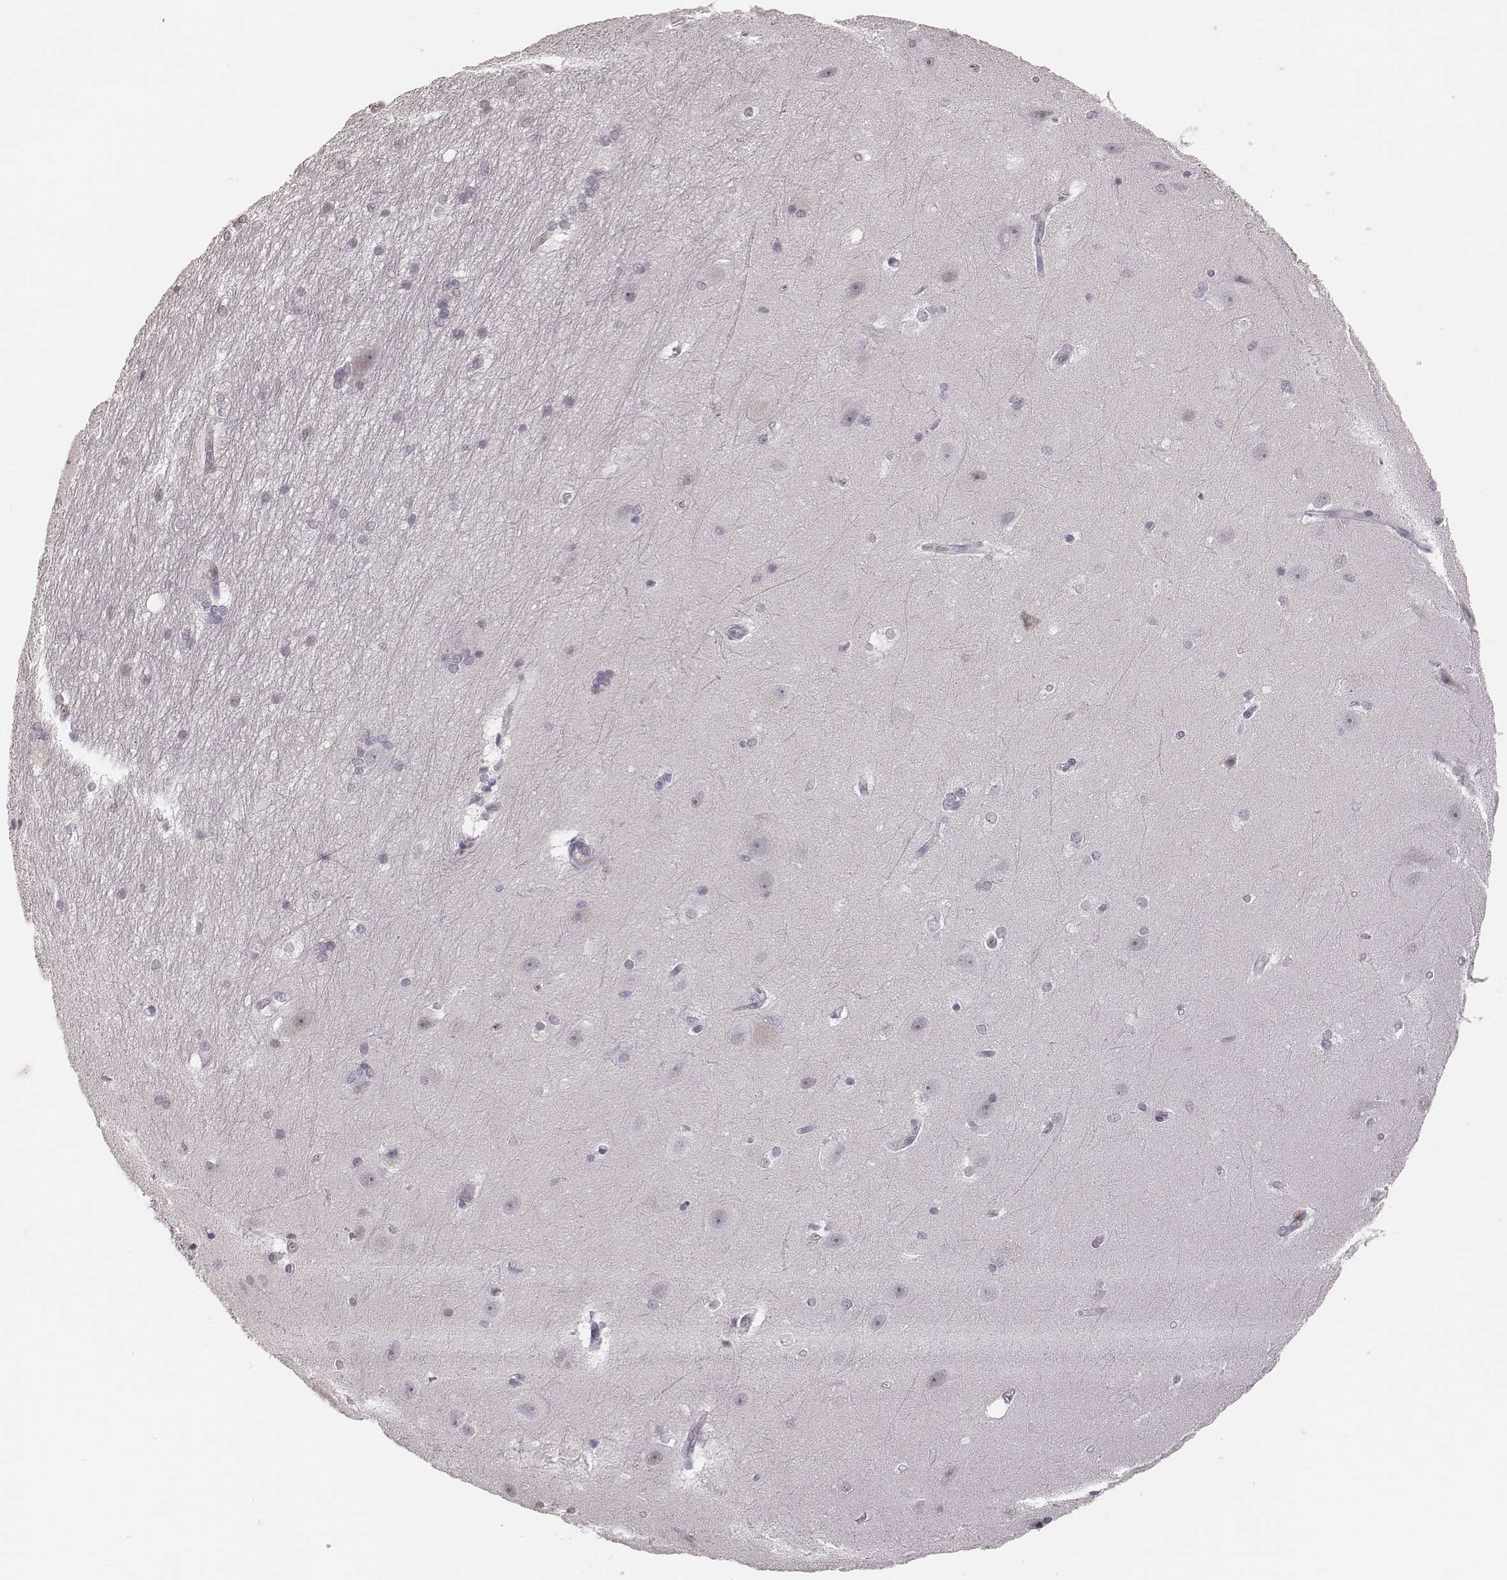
{"staining": {"intensity": "negative", "quantity": "none", "location": "none"}, "tissue": "hippocampus", "cell_type": "Glial cells", "image_type": "normal", "snomed": [{"axis": "morphology", "description": "Normal tissue, NOS"}, {"axis": "topography", "description": "Cerebral cortex"}, {"axis": "topography", "description": "Hippocampus"}], "caption": "Immunohistochemistry of unremarkable human hippocampus demonstrates no positivity in glial cells. (DAB (3,3'-diaminobenzidine) immunohistochemistry (IHC) visualized using brightfield microscopy, high magnification).", "gene": "MSX1", "patient": {"sex": "female", "age": 19}}